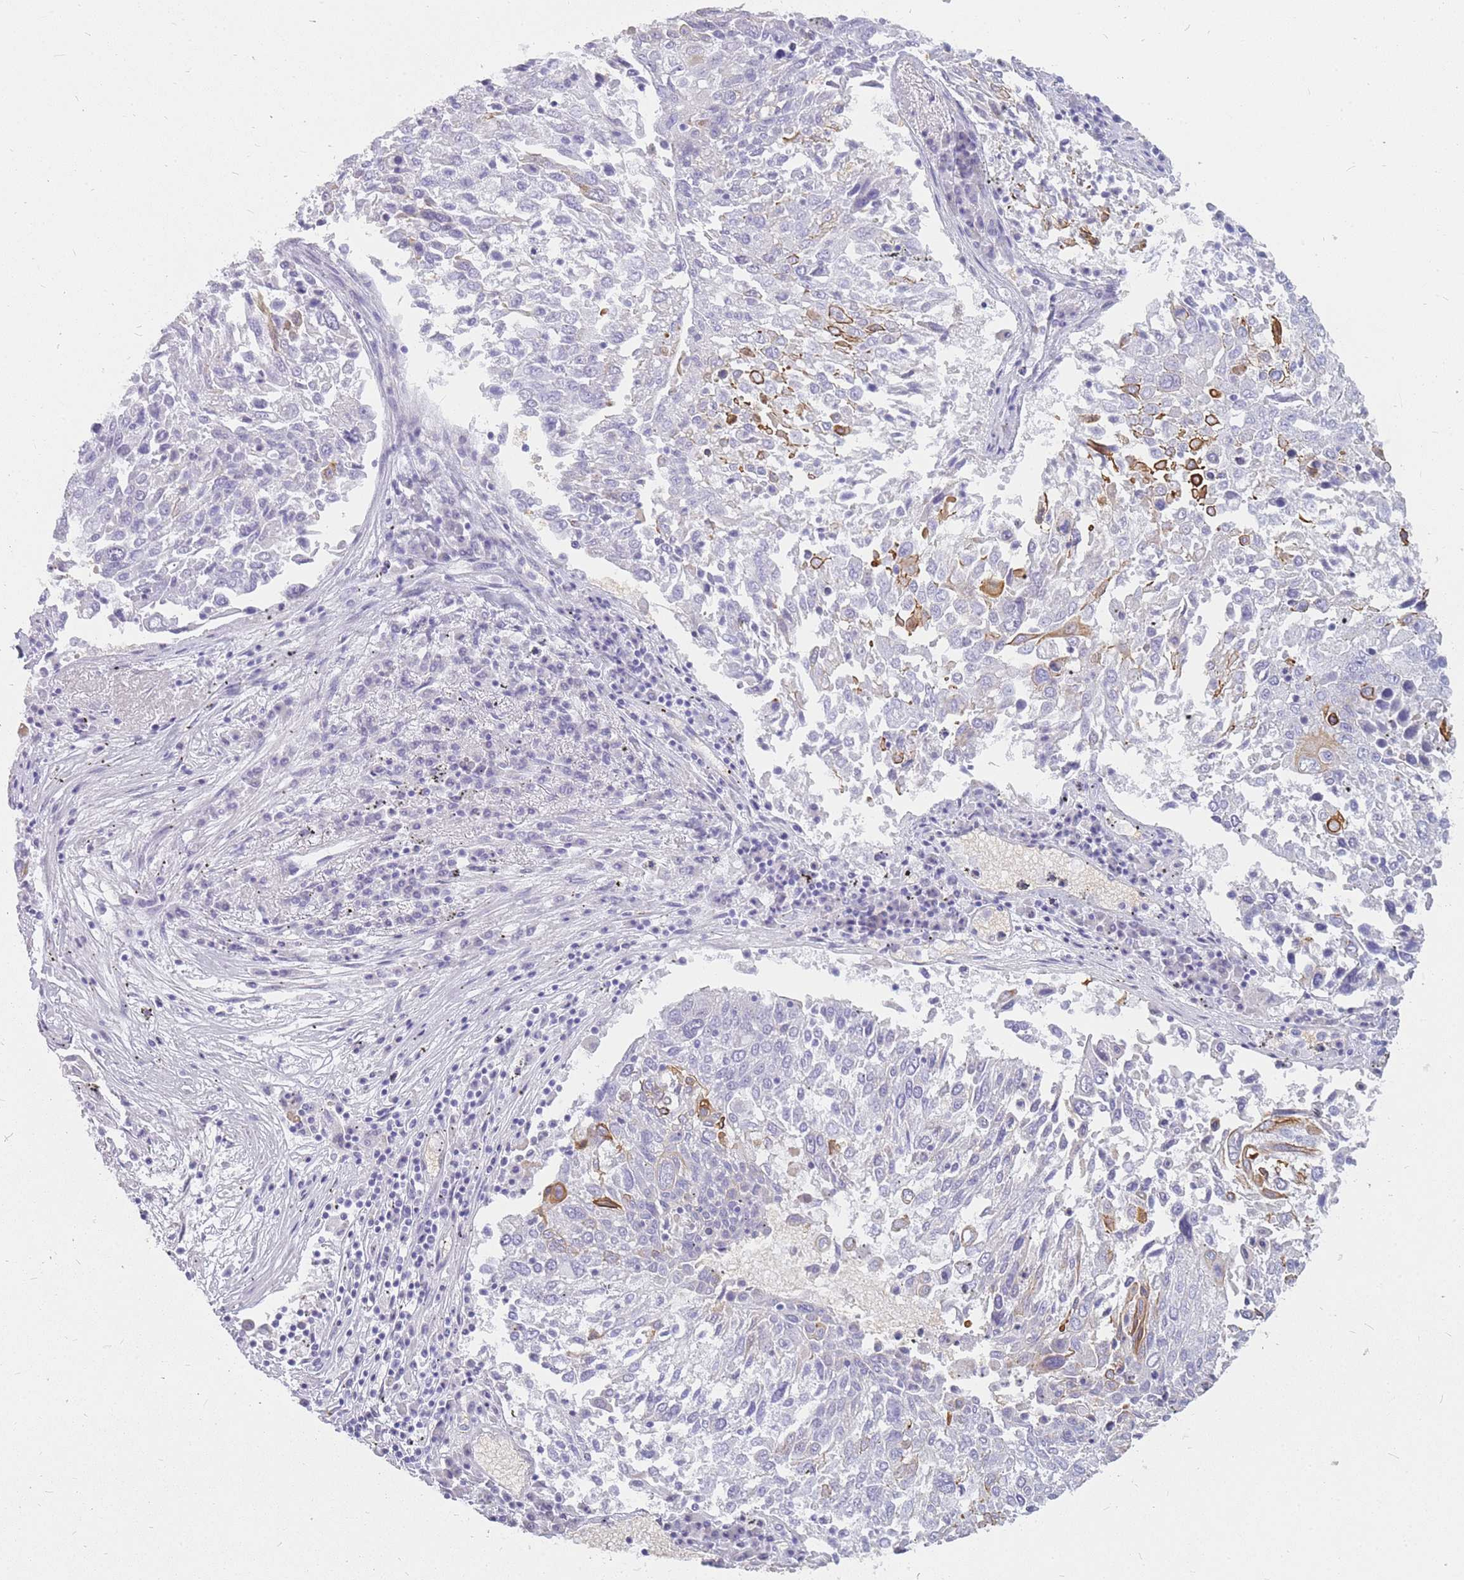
{"staining": {"intensity": "moderate", "quantity": "<25%", "location": "cytoplasmic/membranous"}, "tissue": "lung cancer", "cell_type": "Tumor cells", "image_type": "cancer", "snomed": [{"axis": "morphology", "description": "Squamous cell carcinoma, NOS"}, {"axis": "topography", "description": "Lung"}], "caption": "High-magnification brightfield microscopy of lung cancer (squamous cell carcinoma) stained with DAB (3,3'-diaminobenzidine) (brown) and counterstained with hematoxylin (blue). tumor cells exhibit moderate cytoplasmic/membranous expression is present in approximately<25% of cells.", "gene": "INS", "patient": {"sex": "male", "age": 65}}